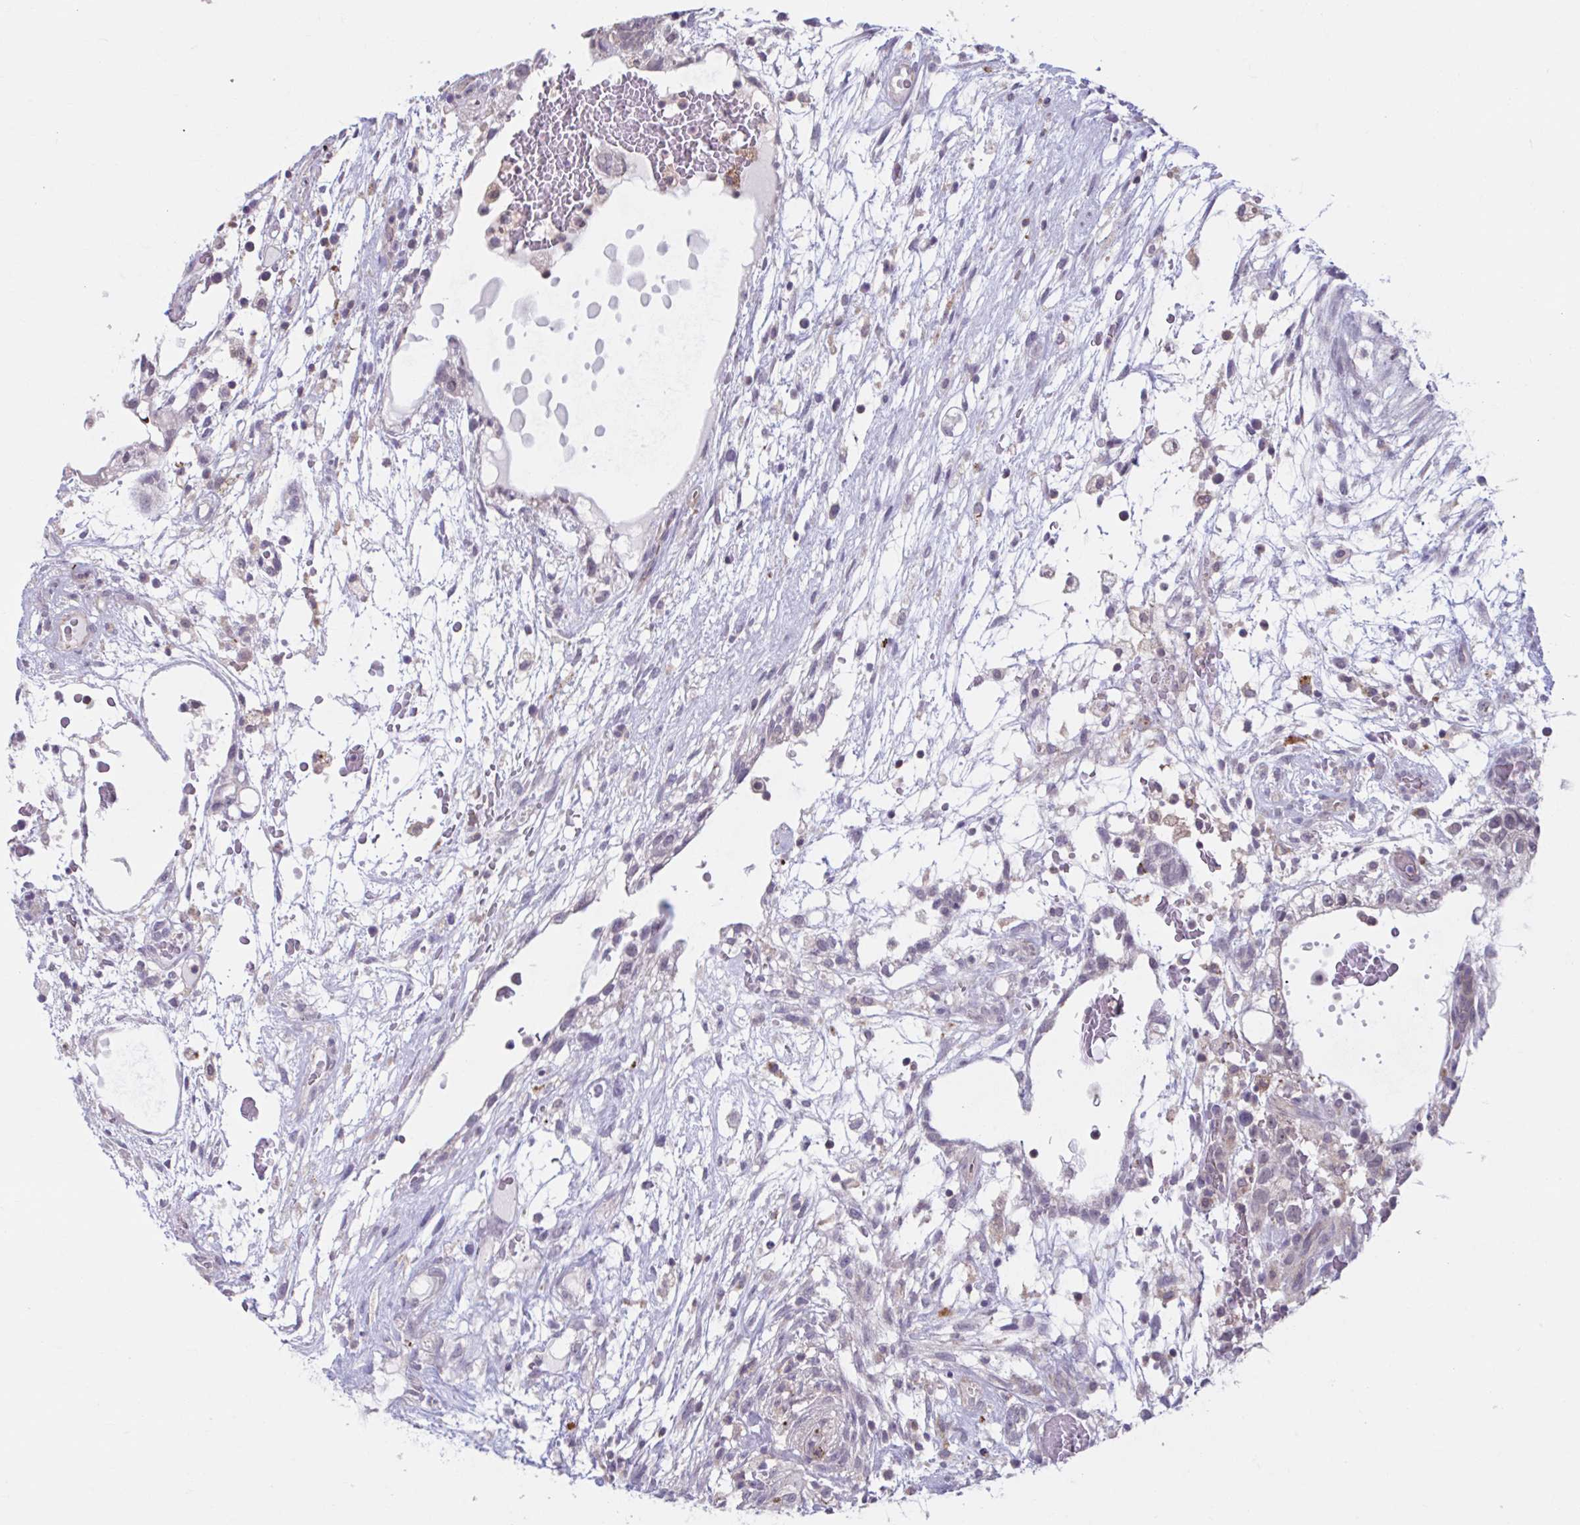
{"staining": {"intensity": "negative", "quantity": "none", "location": "none"}, "tissue": "testis cancer", "cell_type": "Tumor cells", "image_type": "cancer", "snomed": [{"axis": "morphology", "description": "Carcinoma, Embryonal, NOS"}, {"axis": "topography", "description": "Testis"}], "caption": "IHC photomicrograph of embryonal carcinoma (testis) stained for a protein (brown), which reveals no expression in tumor cells. The staining was performed using DAB to visualize the protein expression in brown, while the nuclei were stained in blue with hematoxylin (Magnification: 20x).", "gene": "ADAT3", "patient": {"sex": "male", "age": 32}}